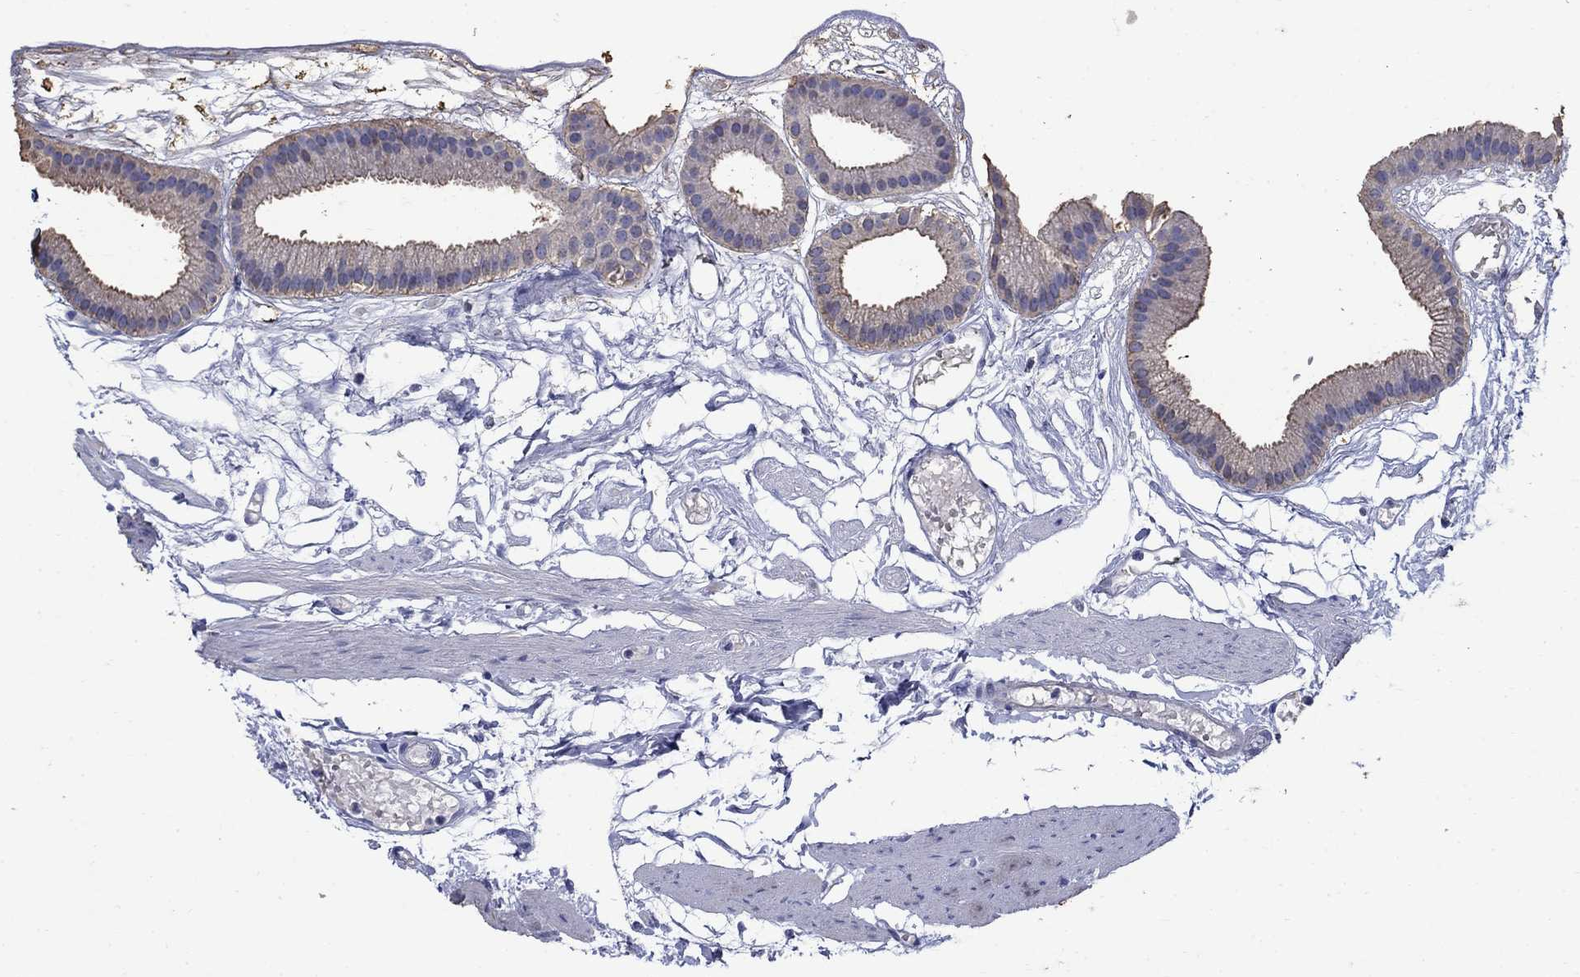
{"staining": {"intensity": "negative", "quantity": "none", "location": "none"}, "tissue": "gallbladder", "cell_type": "Glandular cells", "image_type": "normal", "snomed": [{"axis": "morphology", "description": "Normal tissue, NOS"}, {"axis": "topography", "description": "Gallbladder"}], "caption": "The photomicrograph demonstrates no staining of glandular cells in benign gallbladder.", "gene": "CD1A", "patient": {"sex": "female", "age": 45}}